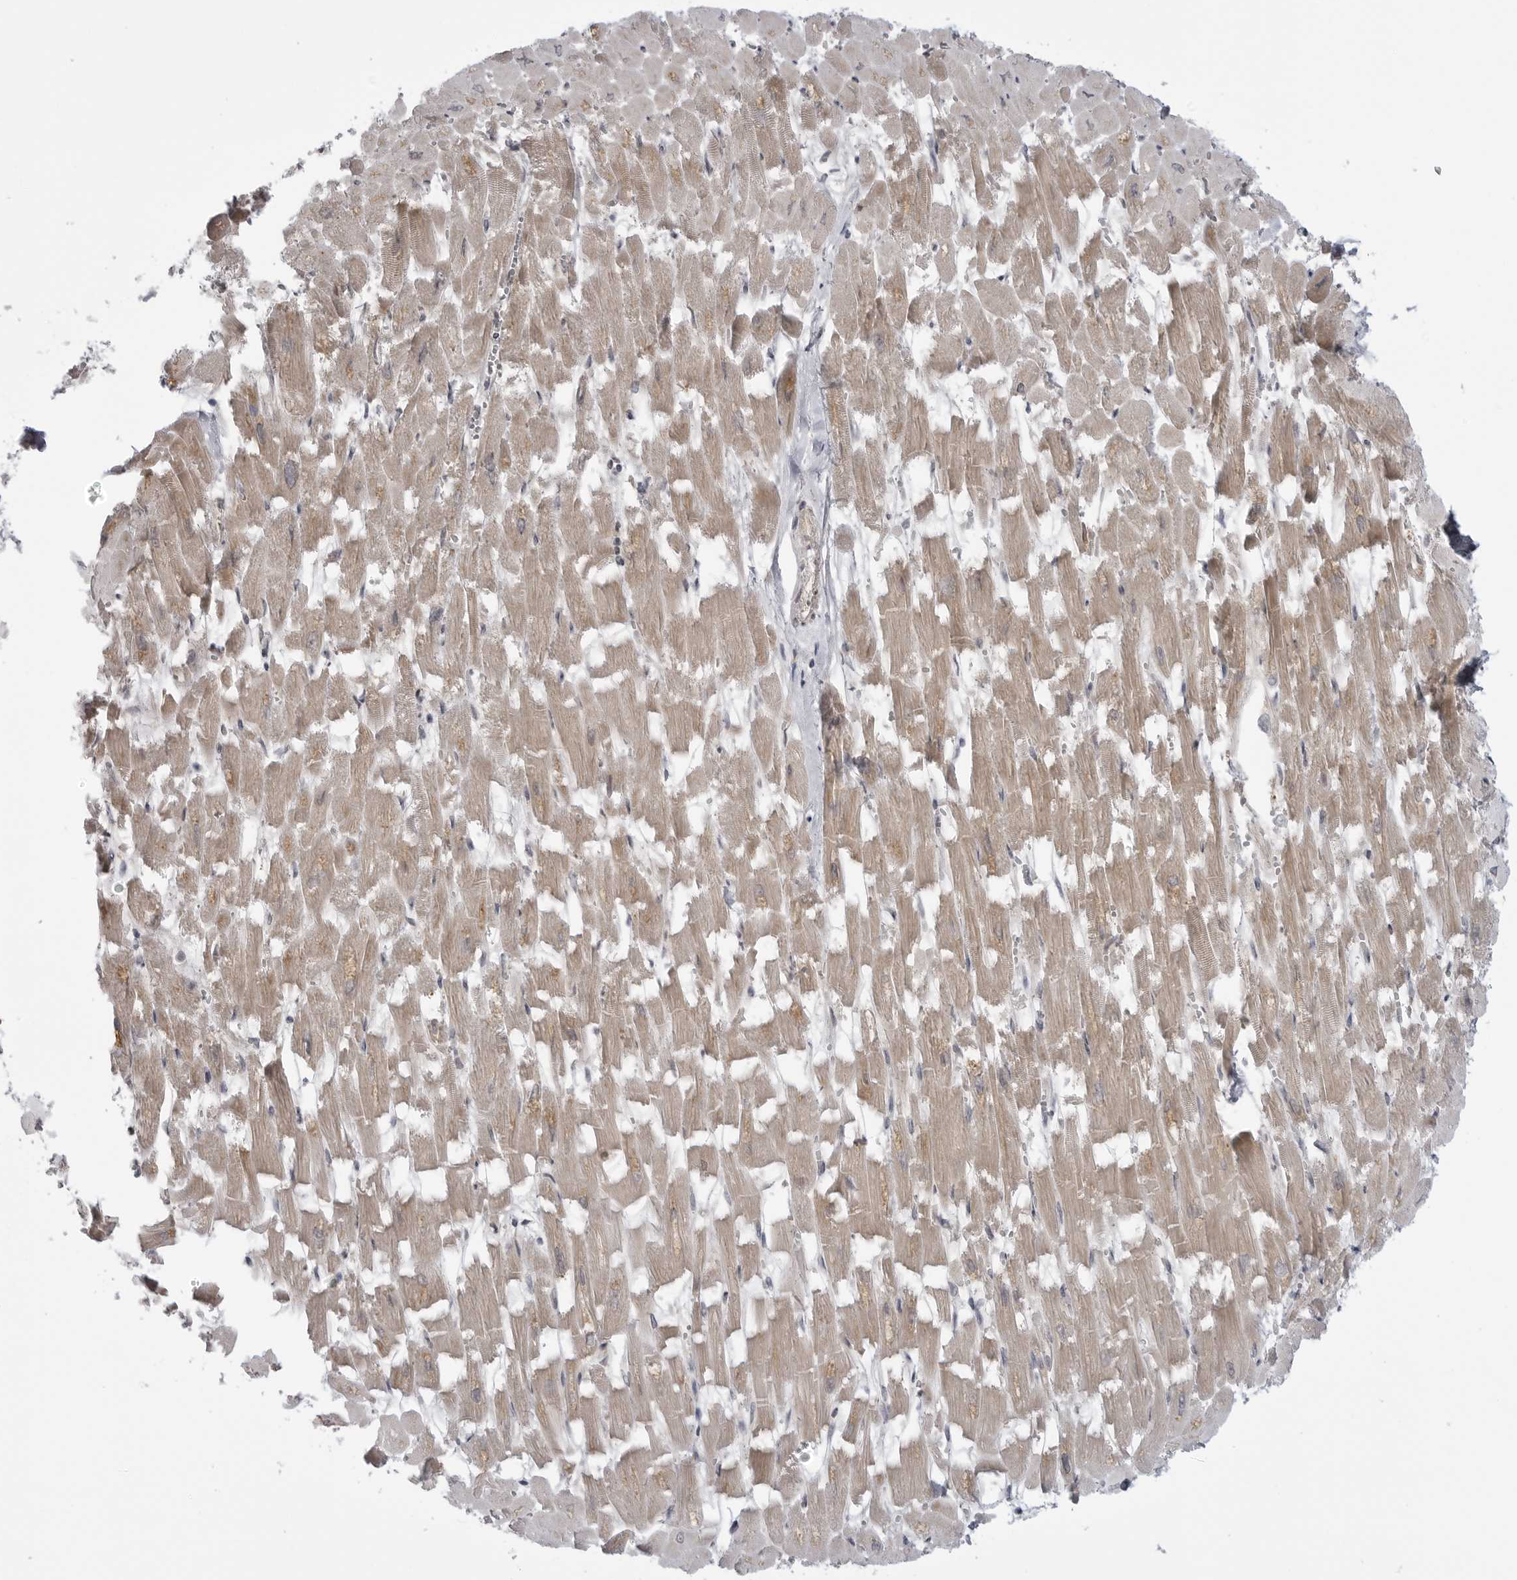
{"staining": {"intensity": "weak", "quantity": ">75%", "location": "cytoplasmic/membranous"}, "tissue": "heart muscle", "cell_type": "Cardiomyocytes", "image_type": "normal", "snomed": [{"axis": "morphology", "description": "Normal tissue, NOS"}, {"axis": "topography", "description": "Heart"}], "caption": "Approximately >75% of cardiomyocytes in benign human heart muscle show weak cytoplasmic/membranous protein staining as visualized by brown immunohistochemical staining.", "gene": "LRRC45", "patient": {"sex": "male", "age": 54}}